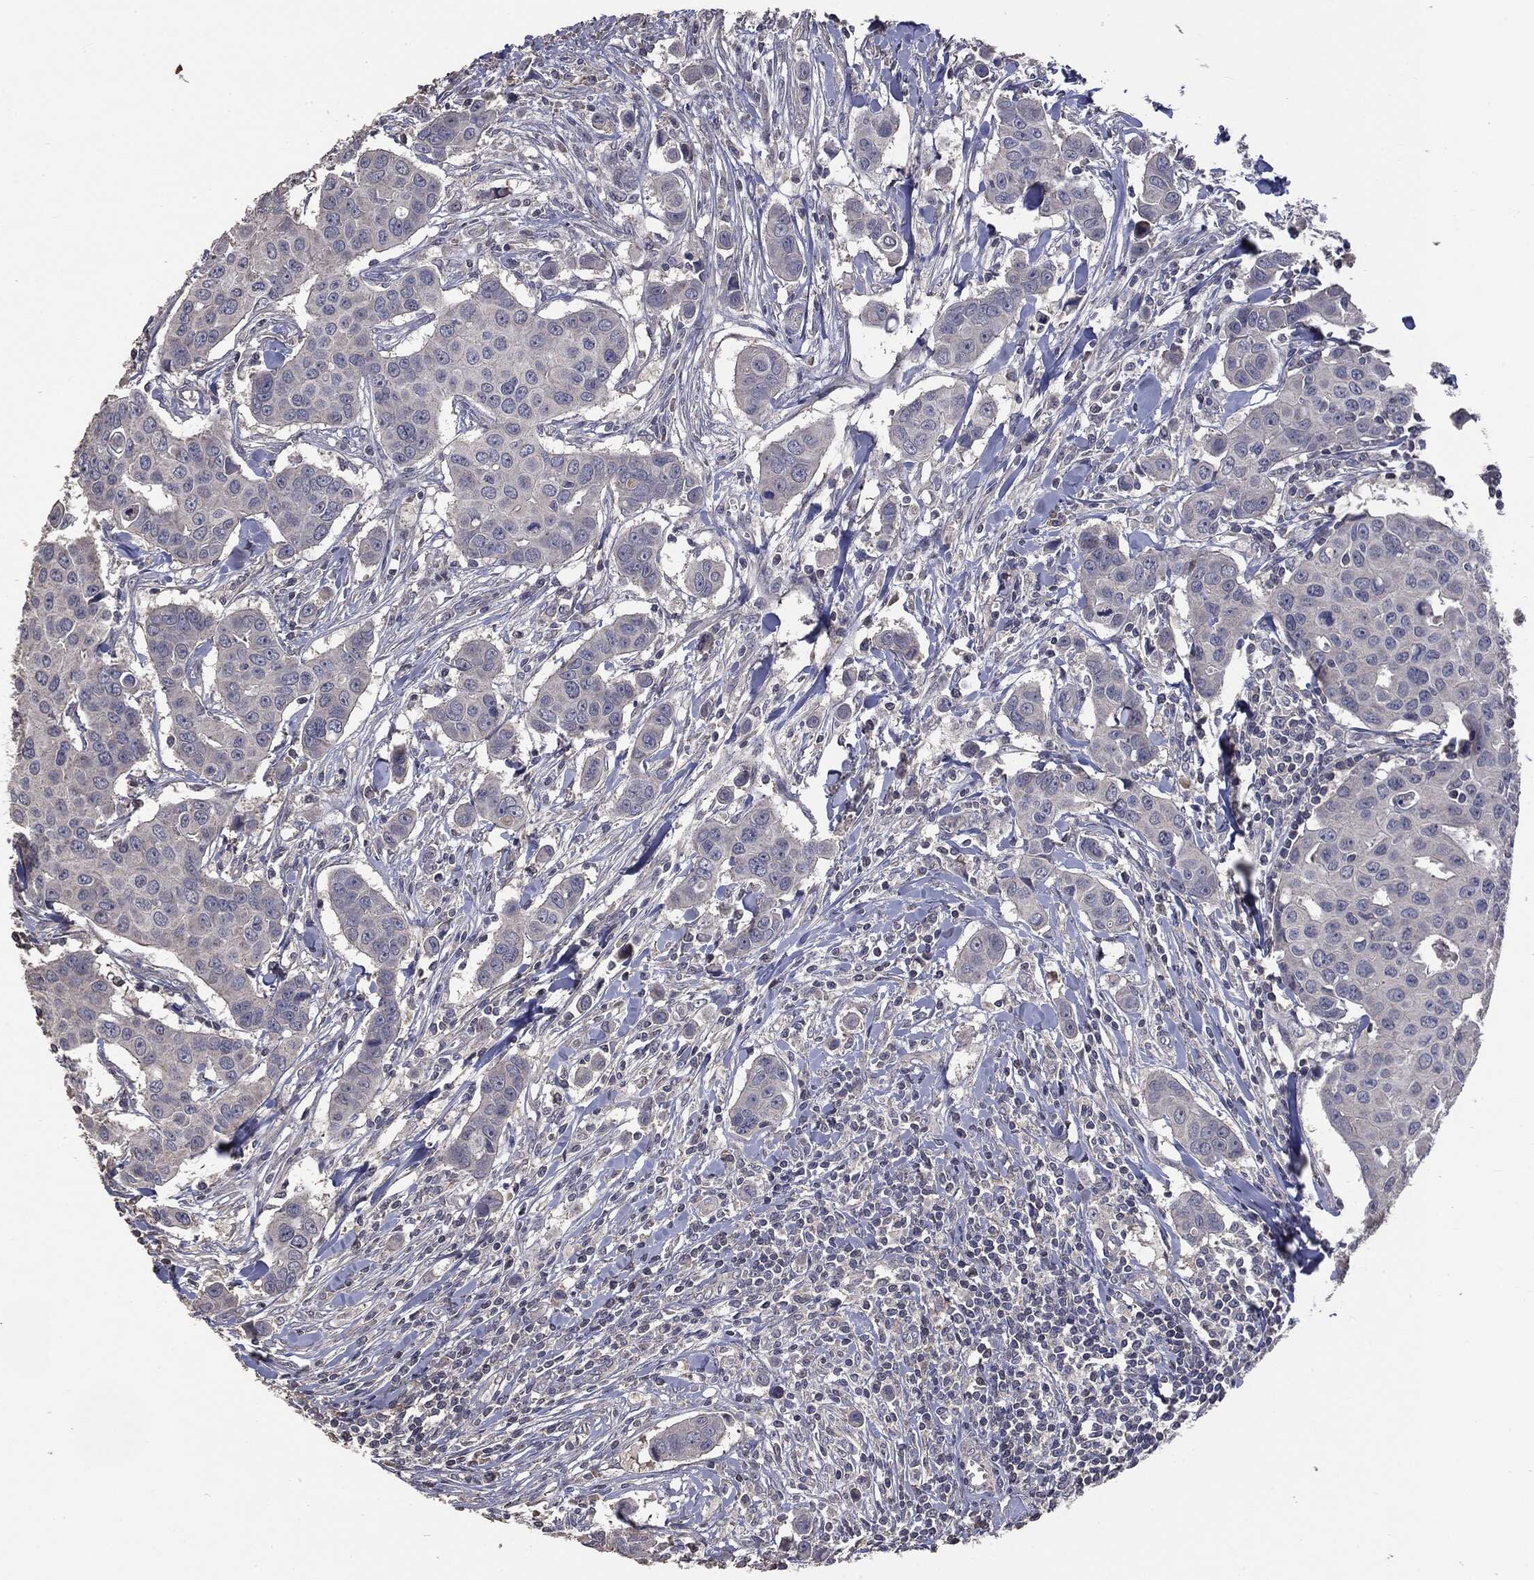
{"staining": {"intensity": "negative", "quantity": "none", "location": "none"}, "tissue": "breast cancer", "cell_type": "Tumor cells", "image_type": "cancer", "snomed": [{"axis": "morphology", "description": "Duct carcinoma"}, {"axis": "topography", "description": "Breast"}], "caption": "The image demonstrates no staining of tumor cells in breast cancer (invasive ductal carcinoma).", "gene": "MTOR", "patient": {"sex": "female", "age": 24}}